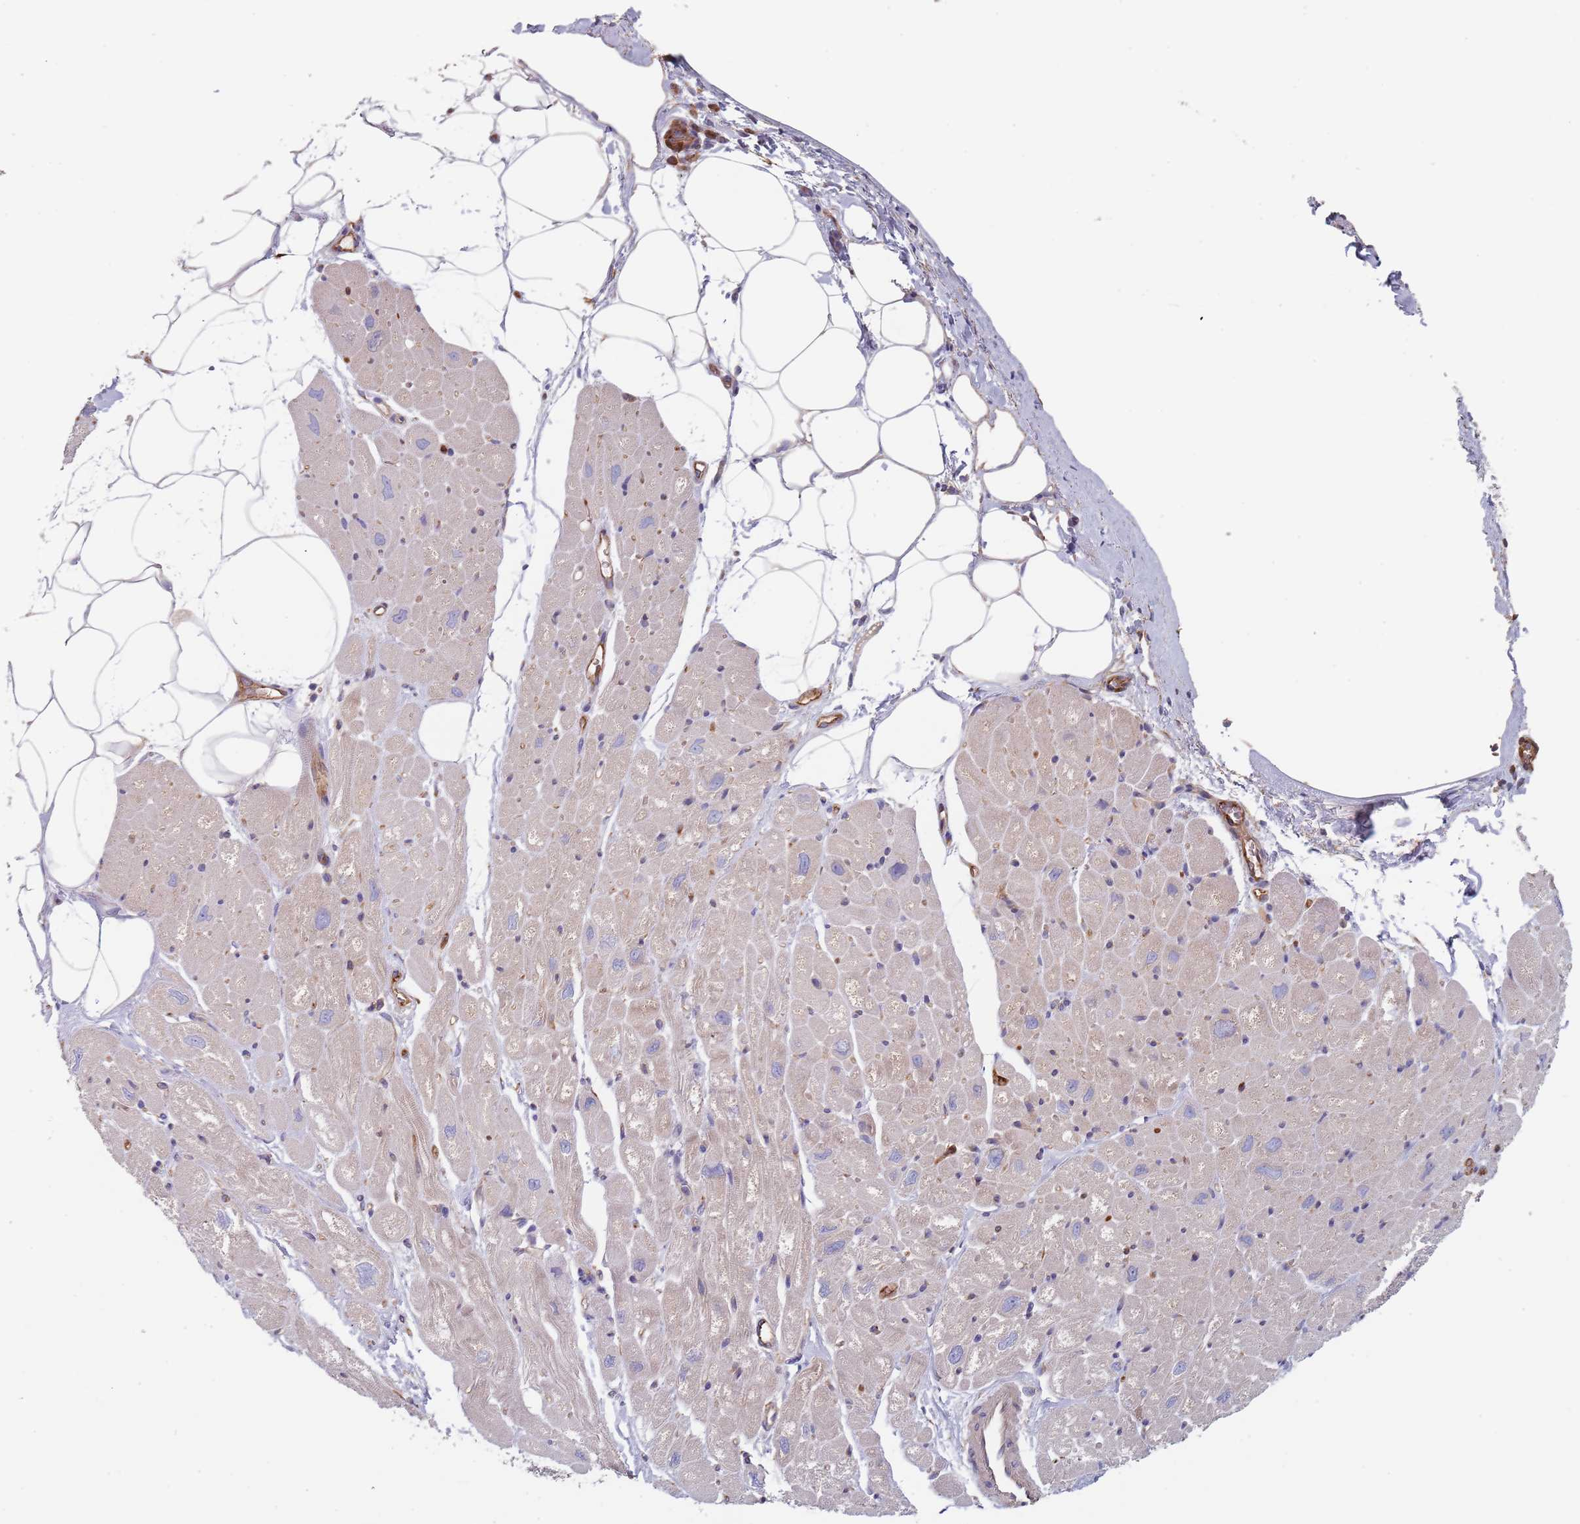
{"staining": {"intensity": "negative", "quantity": "none", "location": "none"}, "tissue": "heart muscle", "cell_type": "Cardiomyocytes", "image_type": "normal", "snomed": [{"axis": "morphology", "description": "Normal tissue, NOS"}, {"axis": "topography", "description": "Heart"}], "caption": "Cardiomyocytes show no significant staining in unremarkable heart muscle.", "gene": "DCUN1D3", "patient": {"sex": "male", "age": 50}}